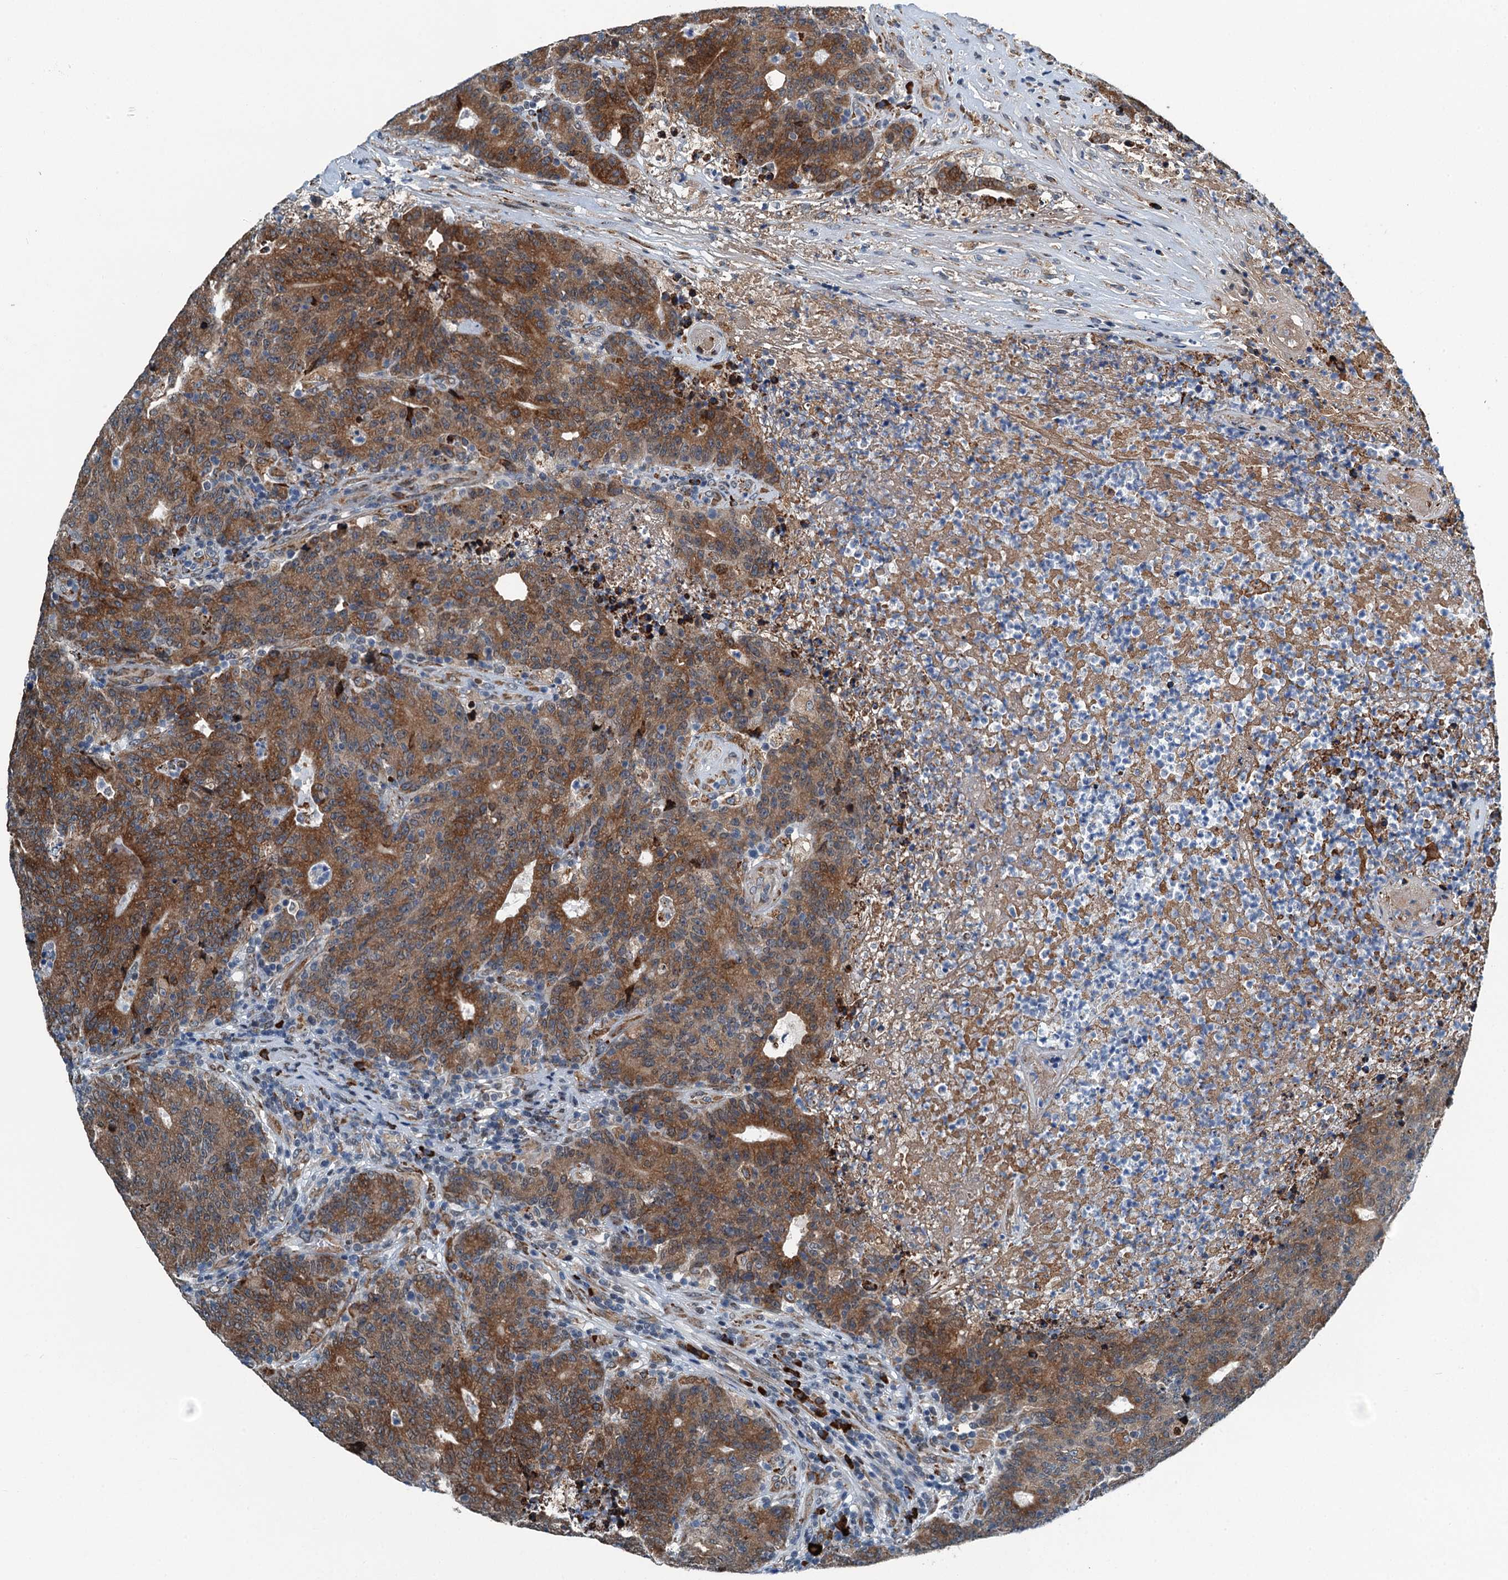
{"staining": {"intensity": "strong", "quantity": ">75%", "location": "cytoplasmic/membranous"}, "tissue": "colorectal cancer", "cell_type": "Tumor cells", "image_type": "cancer", "snomed": [{"axis": "morphology", "description": "Adenocarcinoma, NOS"}, {"axis": "topography", "description": "Colon"}], "caption": "Immunohistochemistry (IHC) micrograph of colorectal adenocarcinoma stained for a protein (brown), which demonstrates high levels of strong cytoplasmic/membranous positivity in about >75% of tumor cells.", "gene": "TAMALIN", "patient": {"sex": "female", "age": 75}}